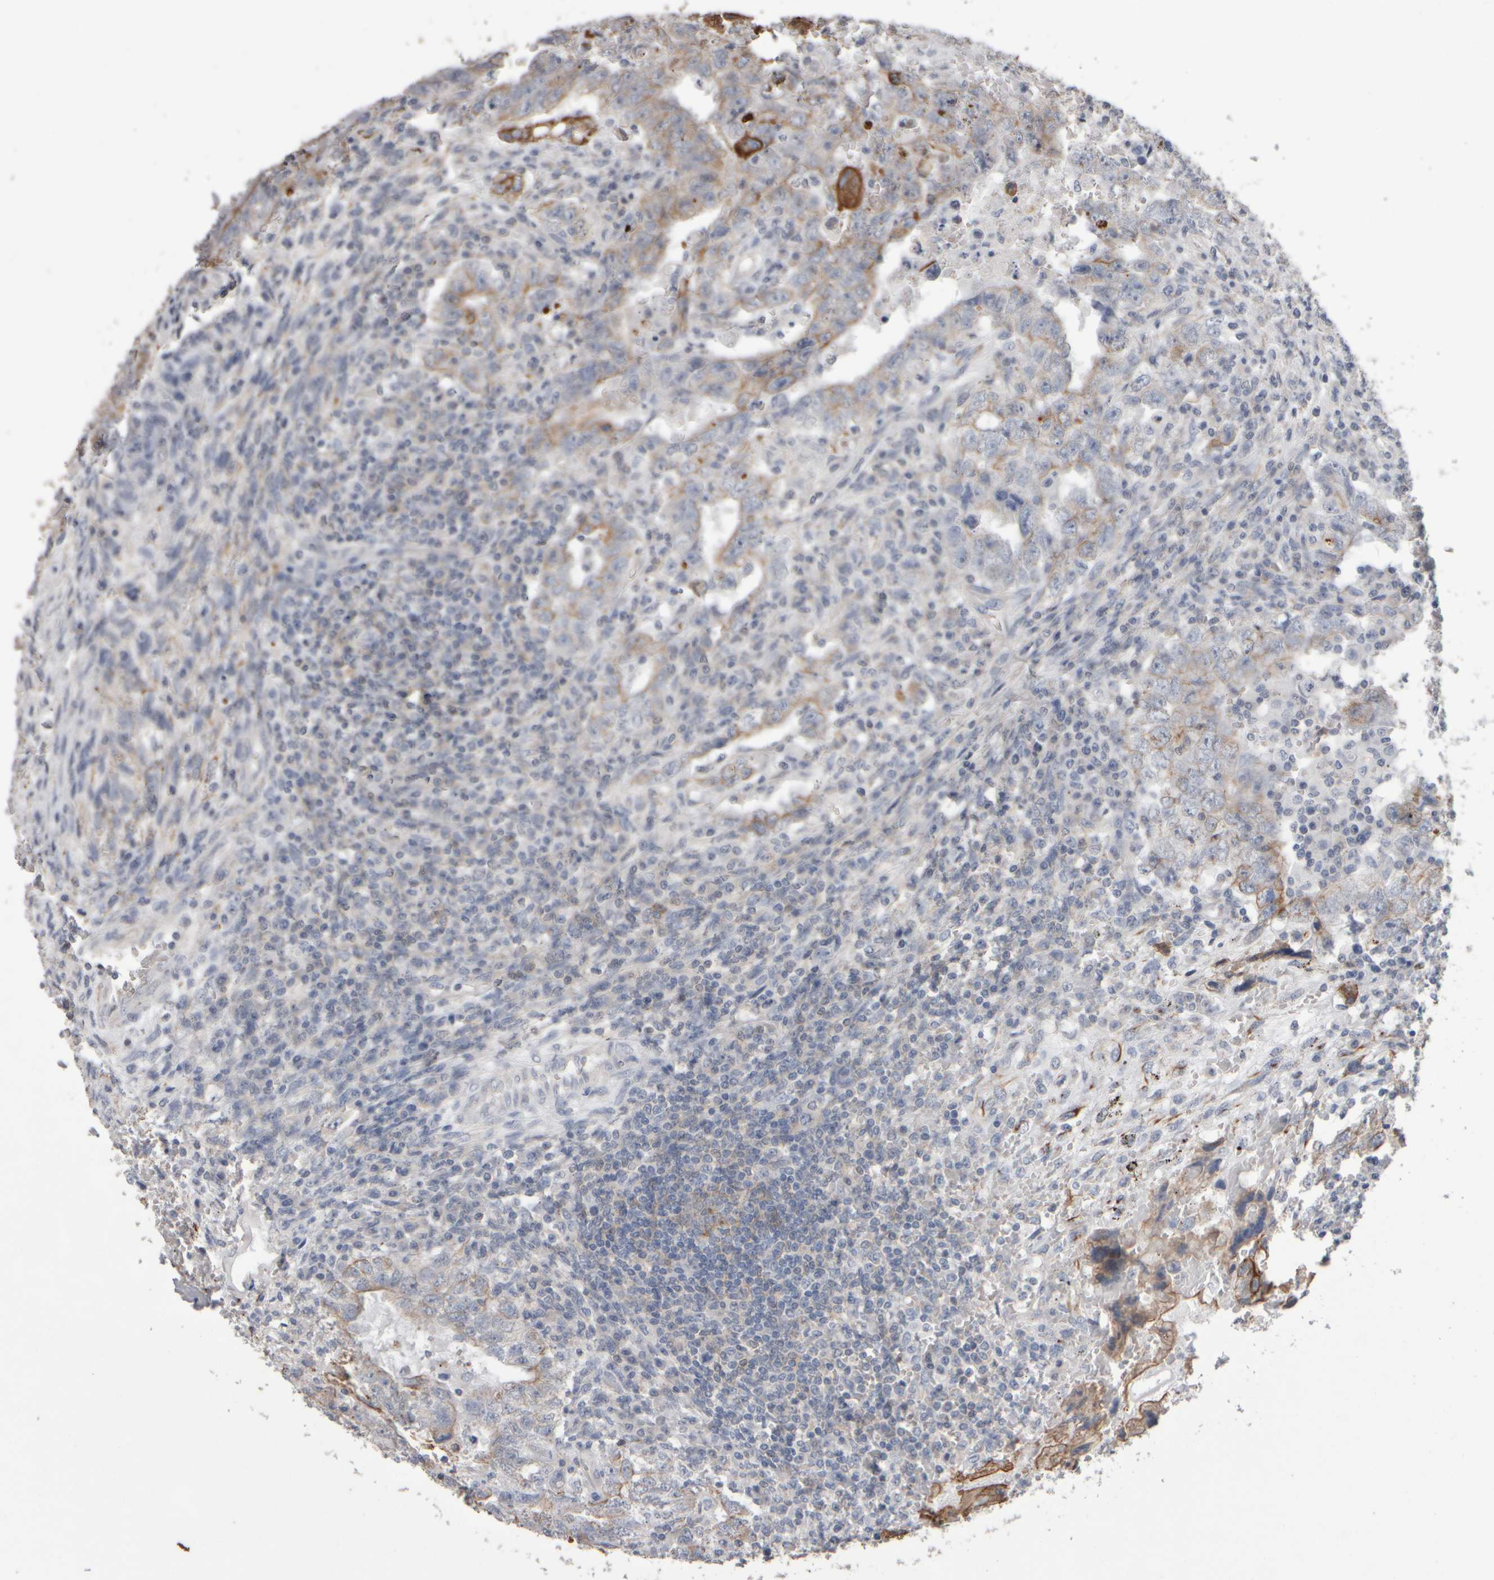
{"staining": {"intensity": "weak", "quantity": ">75%", "location": "cytoplasmic/membranous"}, "tissue": "testis cancer", "cell_type": "Tumor cells", "image_type": "cancer", "snomed": [{"axis": "morphology", "description": "Carcinoma, Embryonal, NOS"}, {"axis": "topography", "description": "Testis"}], "caption": "IHC image of neoplastic tissue: testis embryonal carcinoma stained using immunohistochemistry exhibits low levels of weak protein expression localized specifically in the cytoplasmic/membranous of tumor cells, appearing as a cytoplasmic/membranous brown color.", "gene": "EPHX2", "patient": {"sex": "male", "age": 26}}